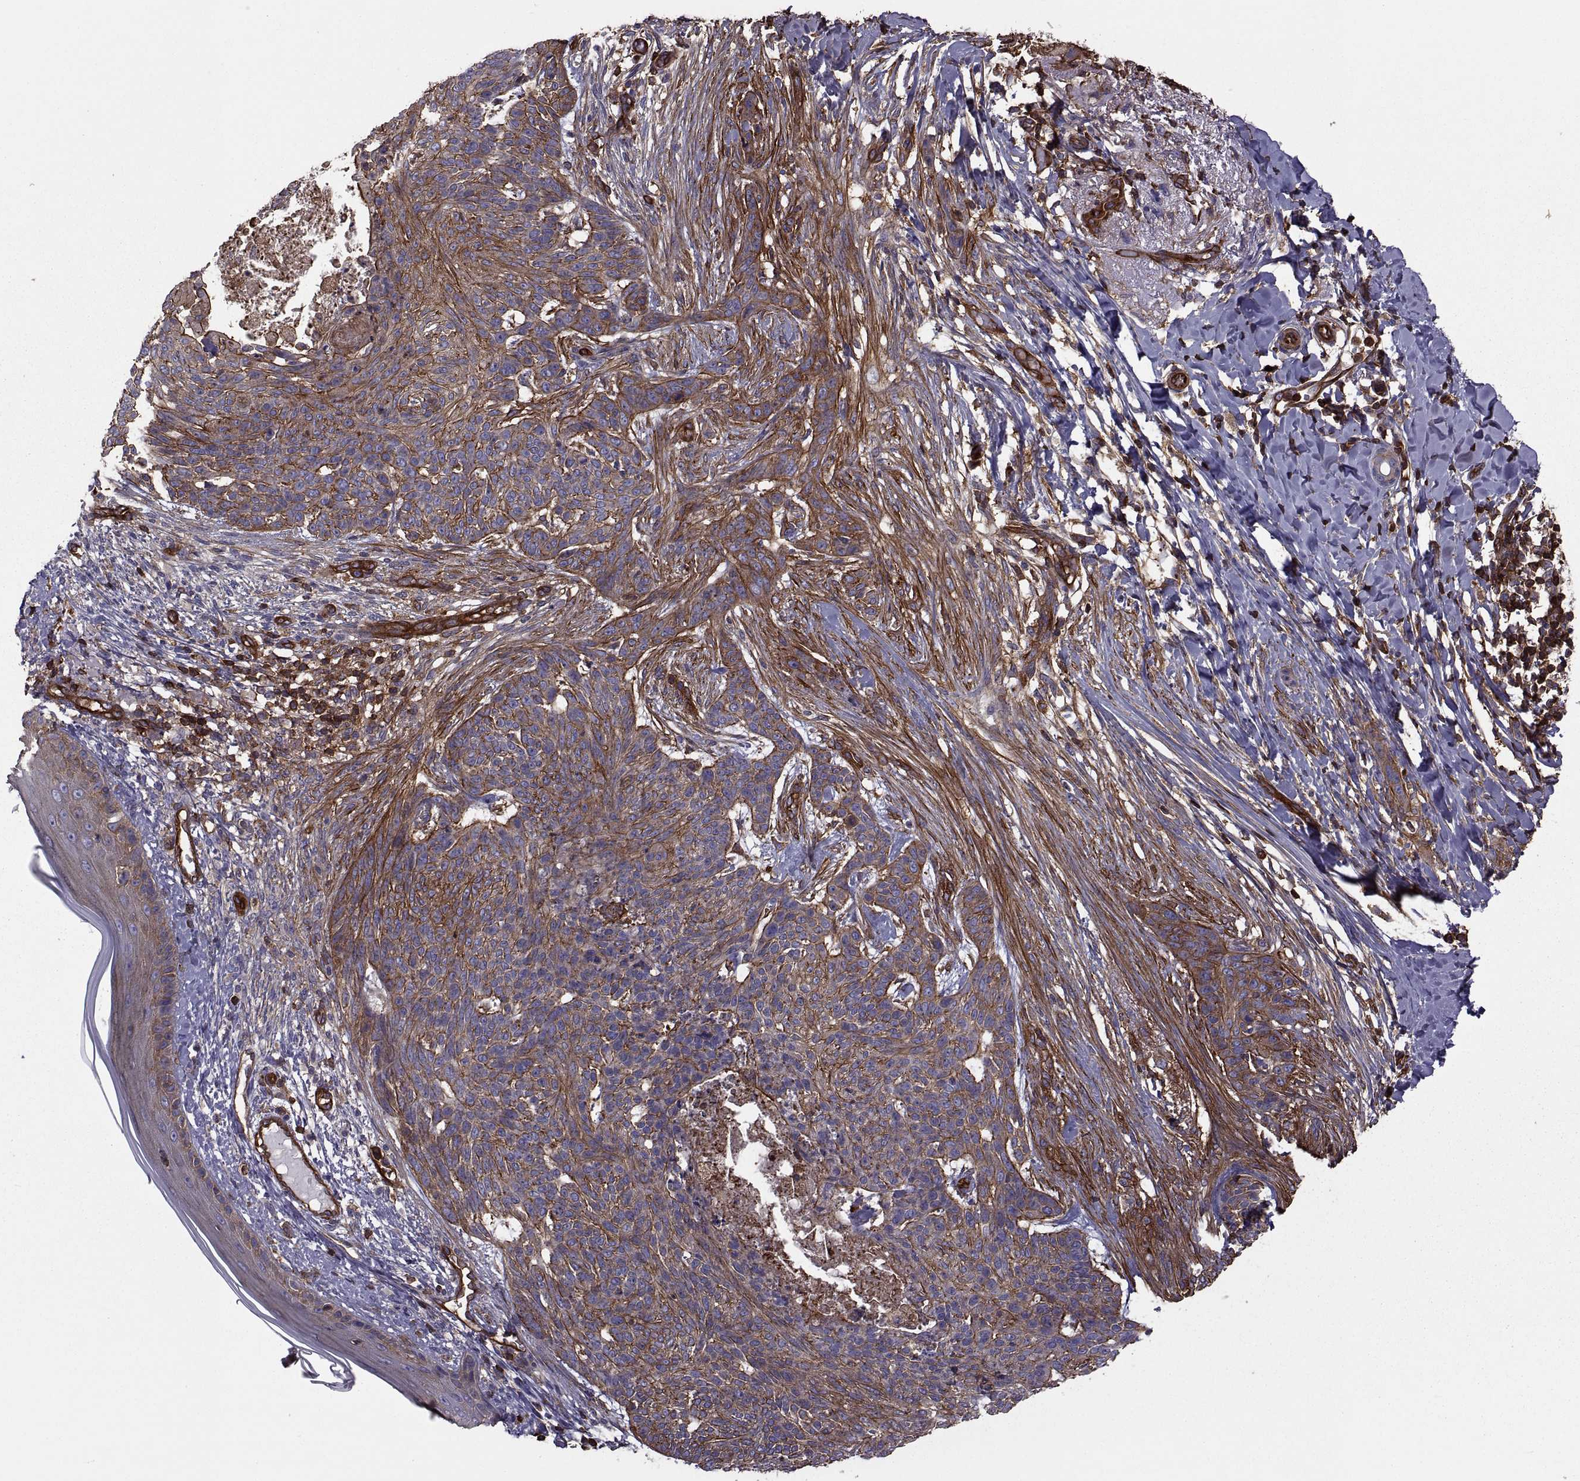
{"staining": {"intensity": "strong", "quantity": ">75%", "location": "cytoplasmic/membranous"}, "tissue": "skin cancer", "cell_type": "Tumor cells", "image_type": "cancer", "snomed": [{"axis": "morphology", "description": "Normal tissue, NOS"}, {"axis": "morphology", "description": "Basal cell carcinoma"}, {"axis": "topography", "description": "Skin"}], "caption": "Skin cancer was stained to show a protein in brown. There is high levels of strong cytoplasmic/membranous positivity in approximately >75% of tumor cells. (IHC, brightfield microscopy, high magnification).", "gene": "MYH9", "patient": {"sex": "male", "age": 84}}